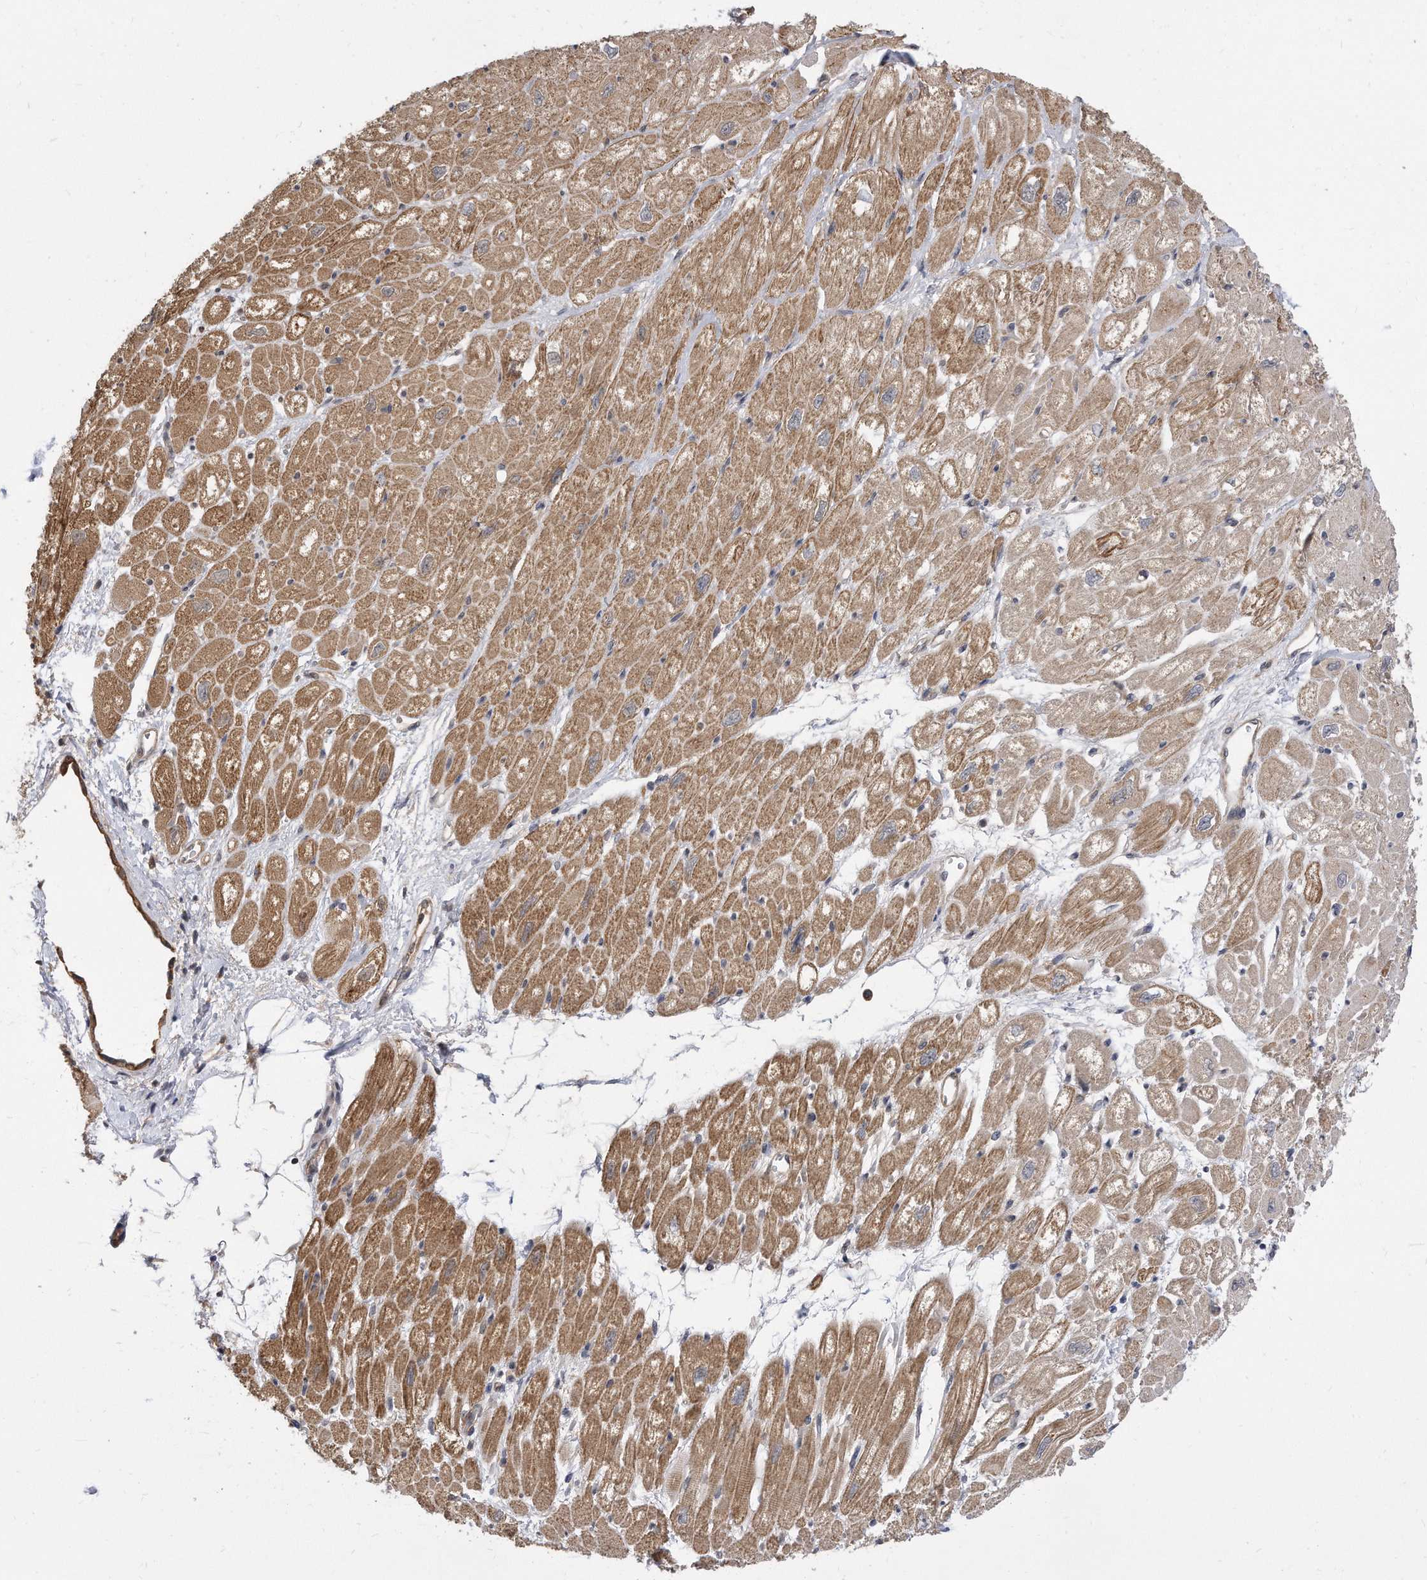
{"staining": {"intensity": "moderate", "quantity": ">75%", "location": "cytoplasmic/membranous"}, "tissue": "heart muscle", "cell_type": "Cardiomyocytes", "image_type": "normal", "snomed": [{"axis": "morphology", "description": "Normal tissue, NOS"}, {"axis": "topography", "description": "Heart"}], "caption": "Immunohistochemical staining of benign heart muscle demonstrates medium levels of moderate cytoplasmic/membranous positivity in about >75% of cardiomyocytes. (Brightfield microscopy of DAB IHC at high magnification).", "gene": "TCP1", "patient": {"sex": "male", "age": 50}}